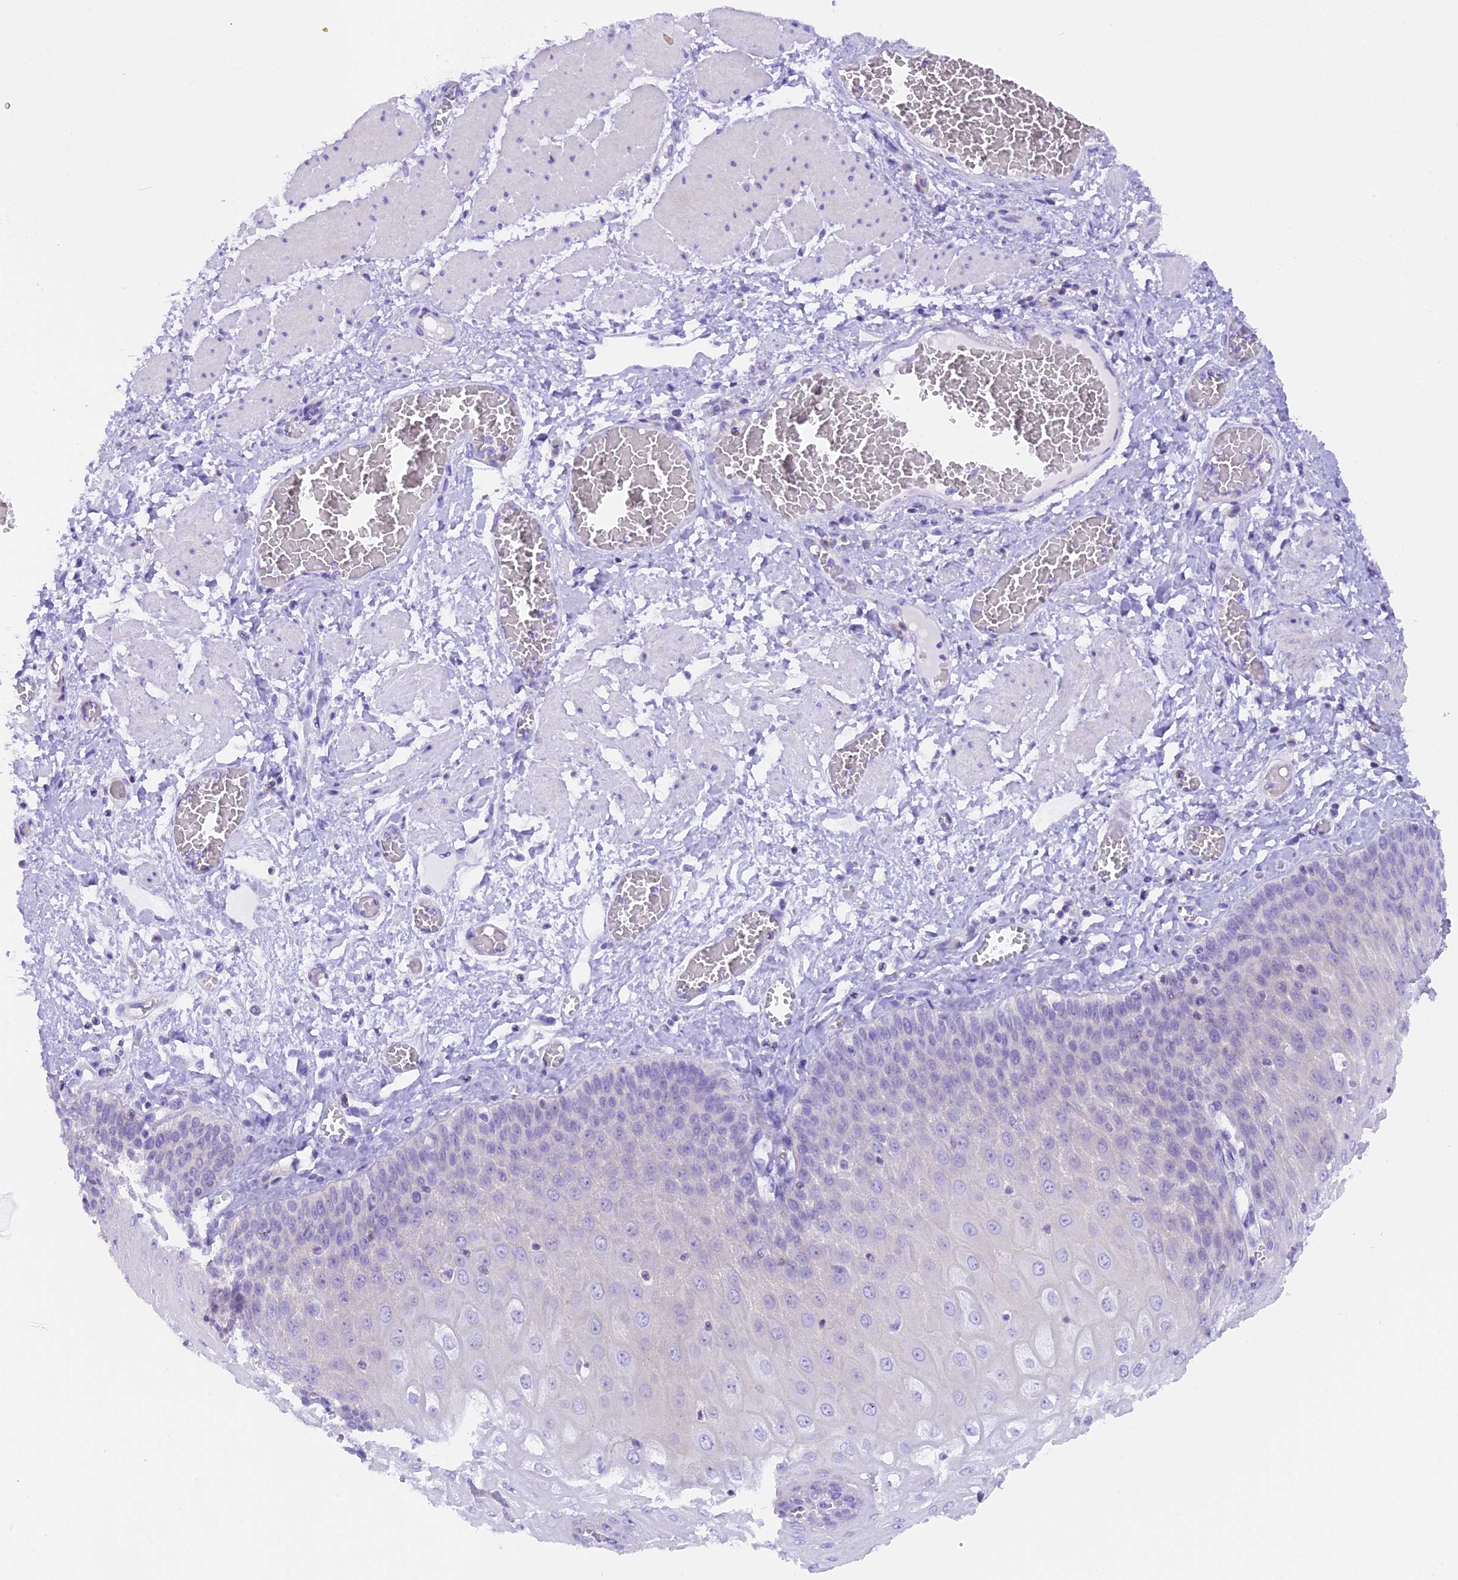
{"staining": {"intensity": "negative", "quantity": "none", "location": "none"}, "tissue": "esophagus", "cell_type": "Squamous epithelial cells", "image_type": "normal", "snomed": [{"axis": "morphology", "description": "Normal tissue, NOS"}, {"axis": "topography", "description": "Esophagus"}], "caption": "Immunohistochemistry photomicrograph of normal human esophagus stained for a protein (brown), which exhibits no positivity in squamous epithelial cells.", "gene": "FAM193A", "patient": {"sex": "male", "age": 60}}